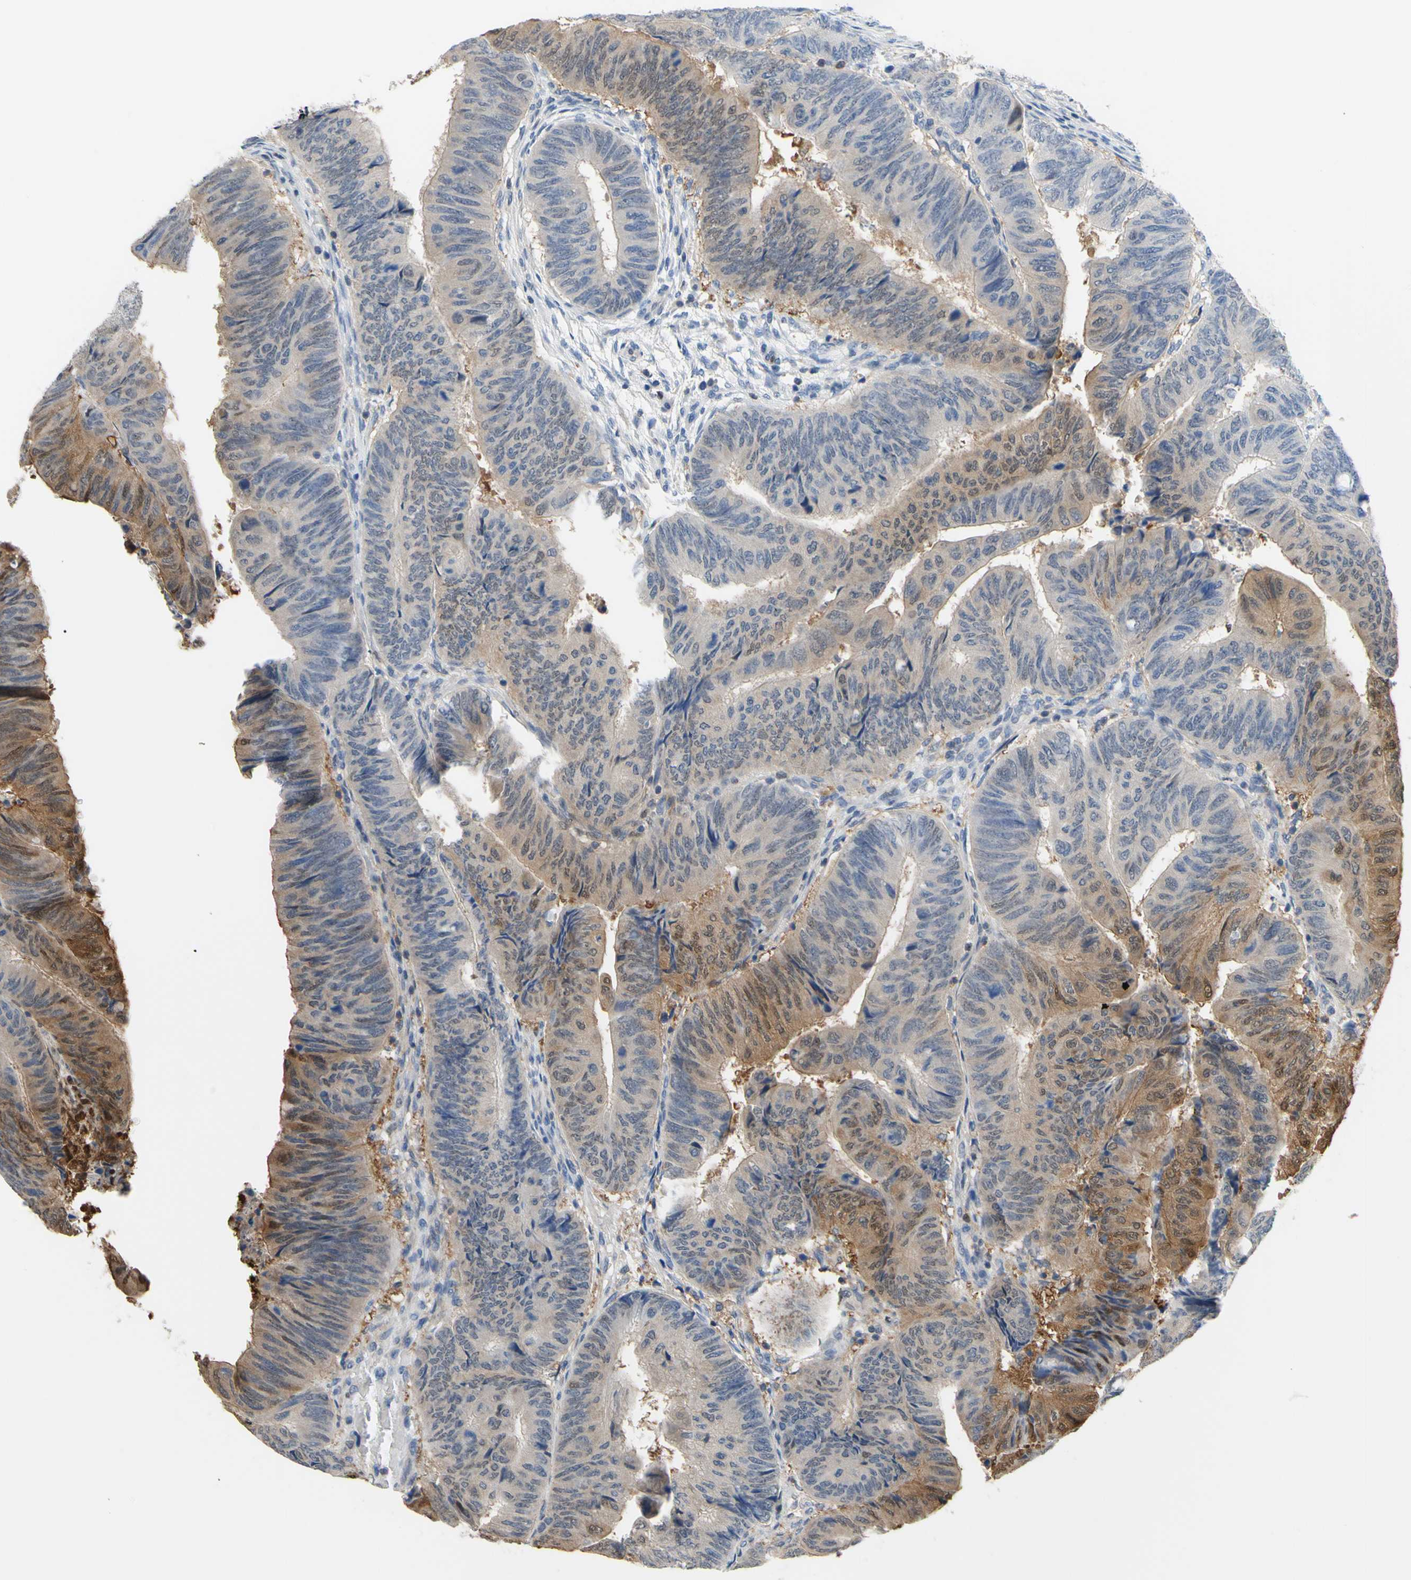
{"staining": {"intensity": "moderate", "quantity": "25%-75%", "location": "cytoplasmic/membranous,nuclear"}, "tissue": "colorectal cancer", "cell_type": "Tumor cells", "image_type": "cancer", "snomed": [{"axis": "morphology", "description": "Normal tissue, NOS"}, {"axis": "morphology", "description": "Adenocarcinoma, NOS"}, {"axis": "topography", "description": "Rectum"}, {"axis": "topography", "description": "Peripheral nerve tissue"}], "caption": "The image displays staining of adenocarcinoma (colorectal), revealing moderate cytoplasmic/membranous and nuclear protein staining (brown color) within tumor cells. Using DAB (3,3'-diaminobenzidine) (brown) and hematoxylin (blue) stains, captured at high magnification using brightfield microscopy.", "gene": "UPK3B", "patient": {"sex": "male", "age": 92}}